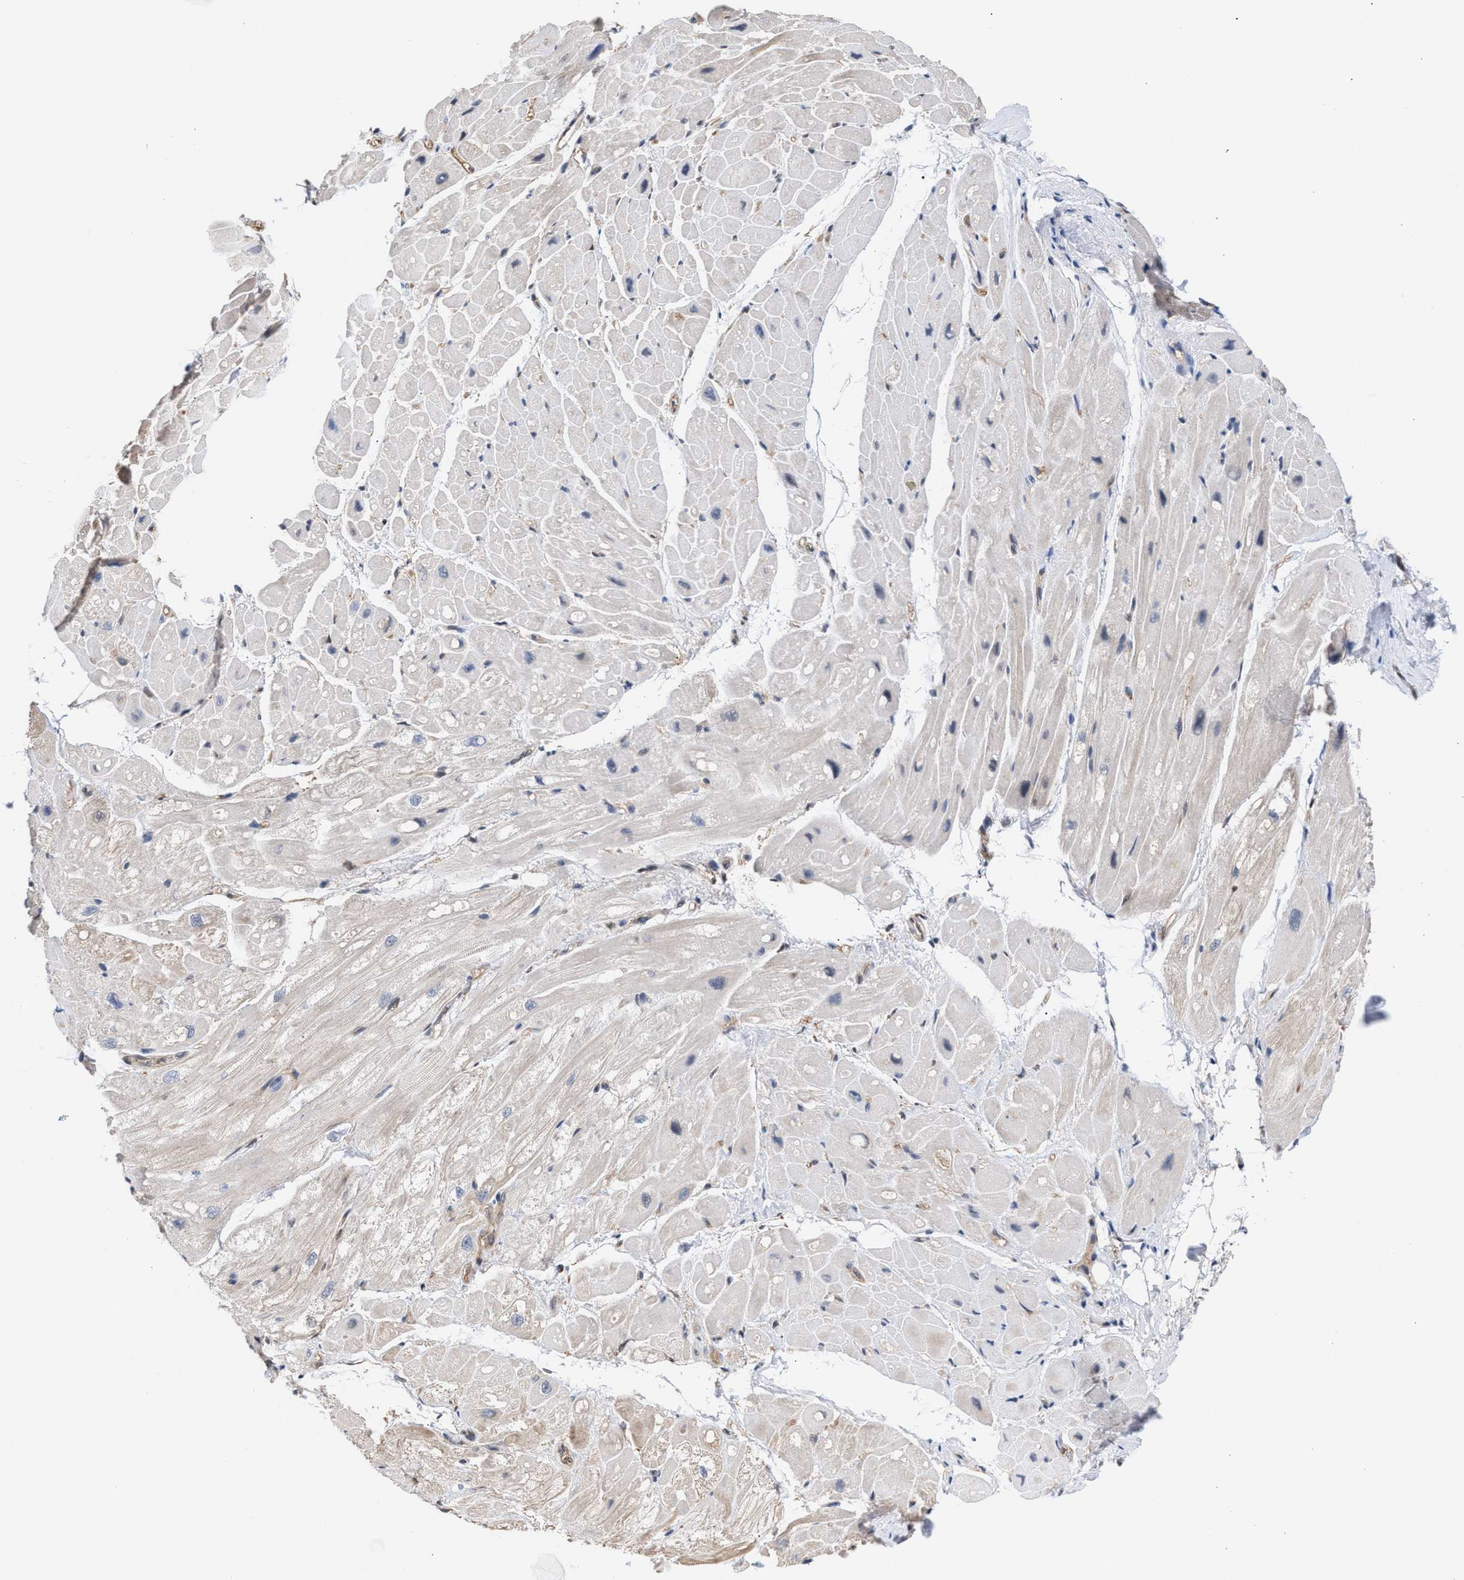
{"staining": {"intensity": "weak", "quantity": "<25%", "location": "cytoplasmic/membranous"}, "tissue": "heart muscle", "cell_type": "Cardiomyocytes", "image_type": "normal", "snomed": [{"axis": "morphology", "description": "Normal tissue, NOS"}, {"axis": "topography", "description": "Heart"}], "caption": "Immunohistochemistry (IHC) micrograph of benign heart muscle stained for a protein (brown), which exhibits no positivity in cardiomyocytes.", "gene": "TP53I3", "patient": {"sex": "male", "age": 49}}